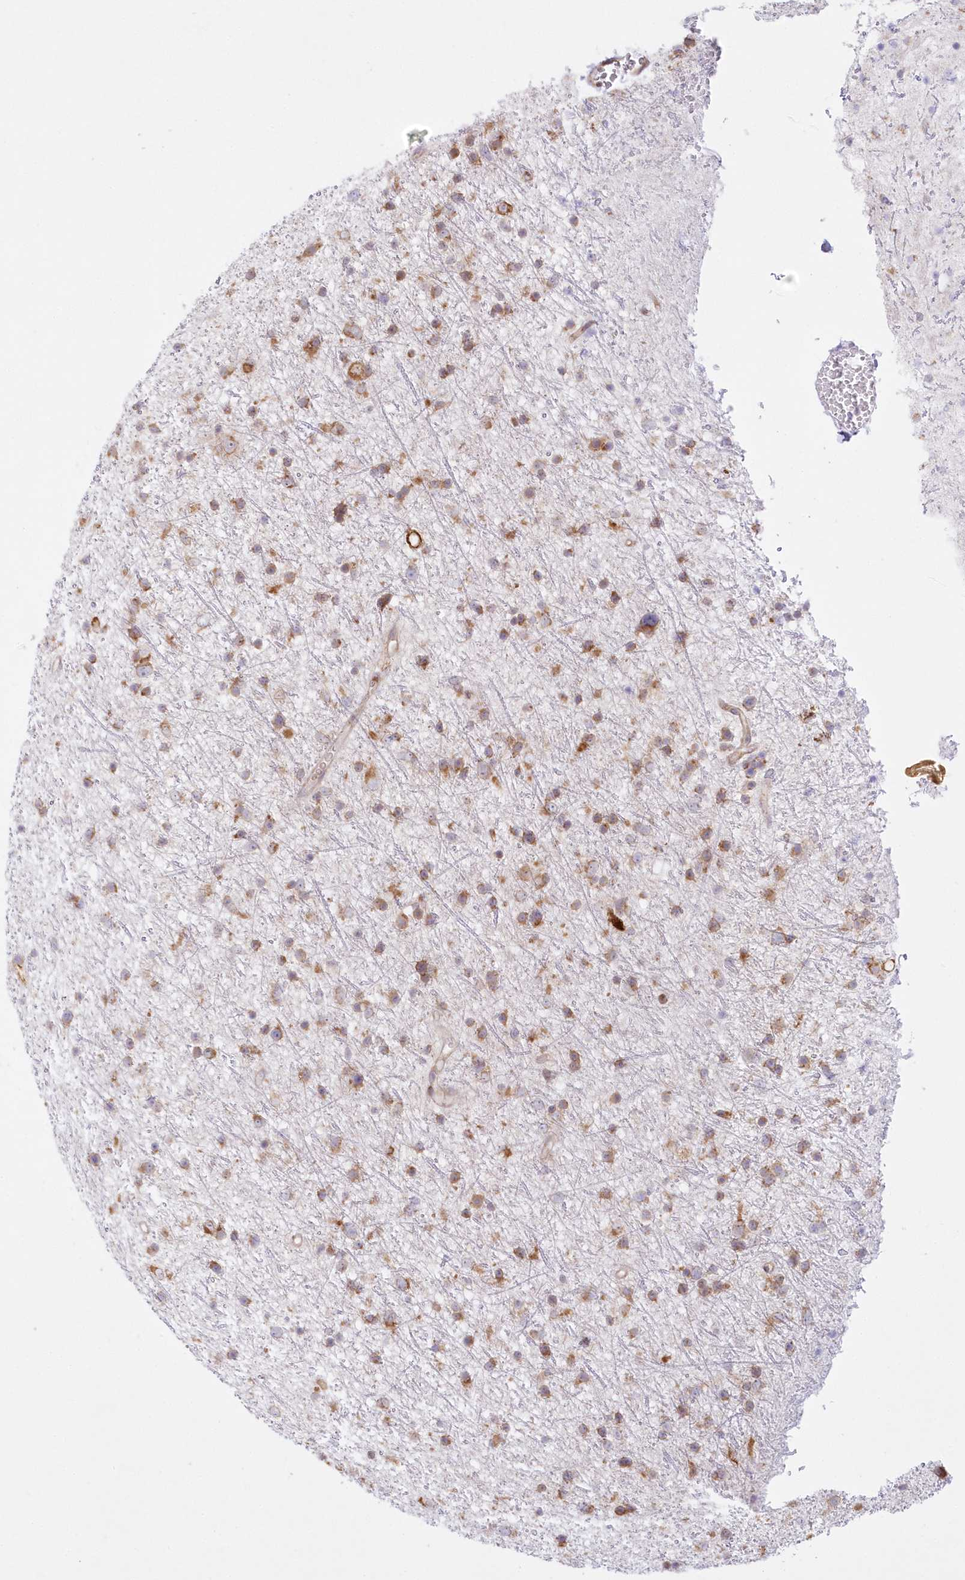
{"staining": {"intensity": "moderate", "quantity": ">75%", "location": "cytoplasmic/membranous"}, "tissue": "glioma", "cell_type": "Tumor cells", "image_type": "cancer", "snomed": [{"axis": "morphology", "description": "Glioma, malignant, Low grade"}, {"axis": "topography", "description": "Cerebral cortex"}], "caption": "A medium amount of moderate cytoplasmic/membranous positivity is identified in about >75% of tumor cells in glioma tissue.", "gene": "RNPEP", "patient": {"sex": "female", "age": 39}}